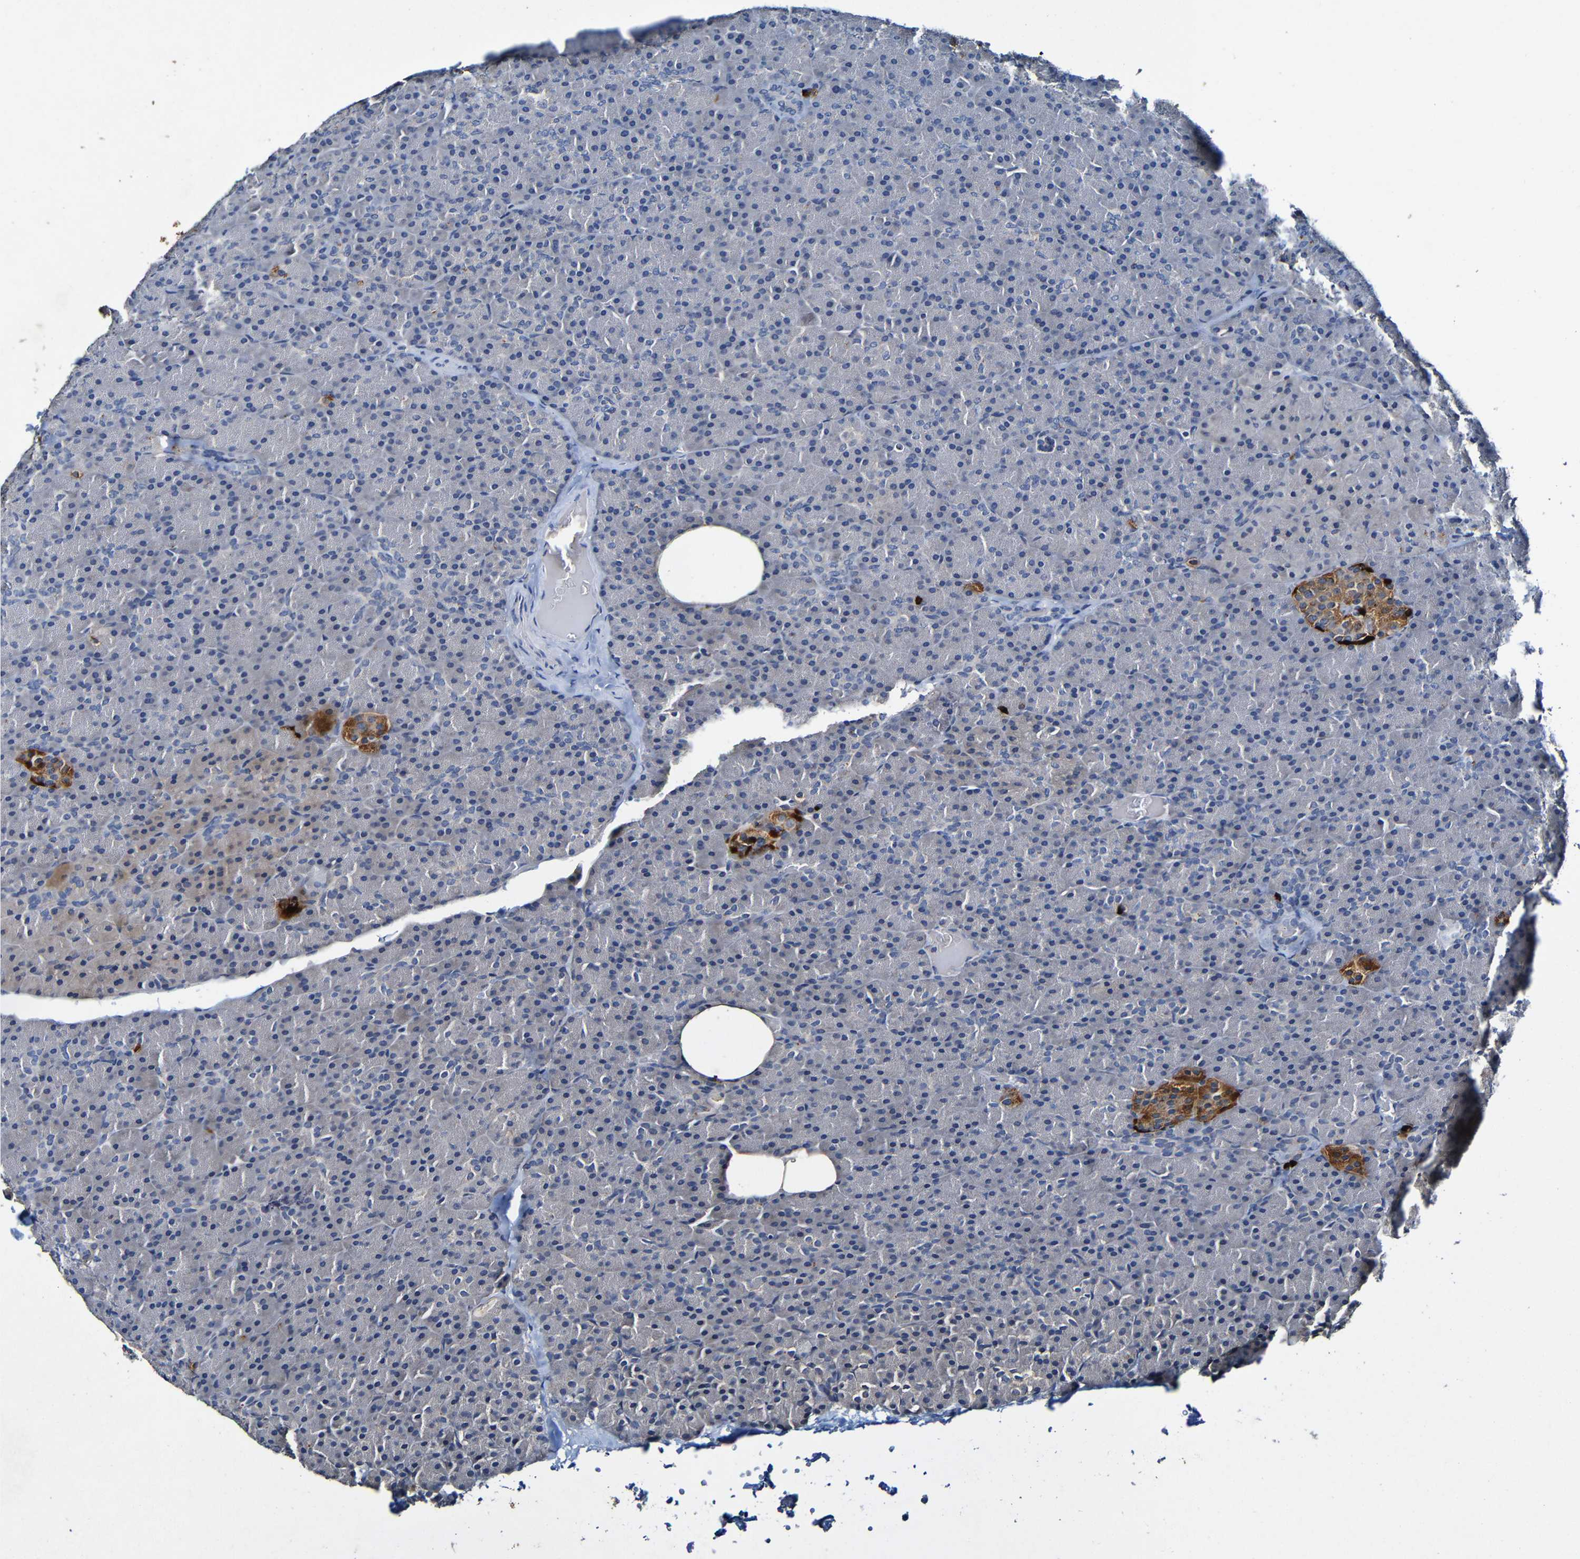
{"staining": {"intensity": "negative", "quantity": "none", "location": "none"}, "tissue": "pancreas", "cell_type": "Exocrine glandular cells", "image_type": "normal", "snomed": [{"axis": "morphology", "description": "Normal tissue, NOS"}, {"axis": "topography", "description": "Pancreas"}], "caption": "Immunohistochemistry image of unremarkable pancreas stained for a protein (brown), which demonstrates no staining in exocrine glandular cells.", "gene": "LRRC70", "patient": {"sex": "female", "age": 35}}